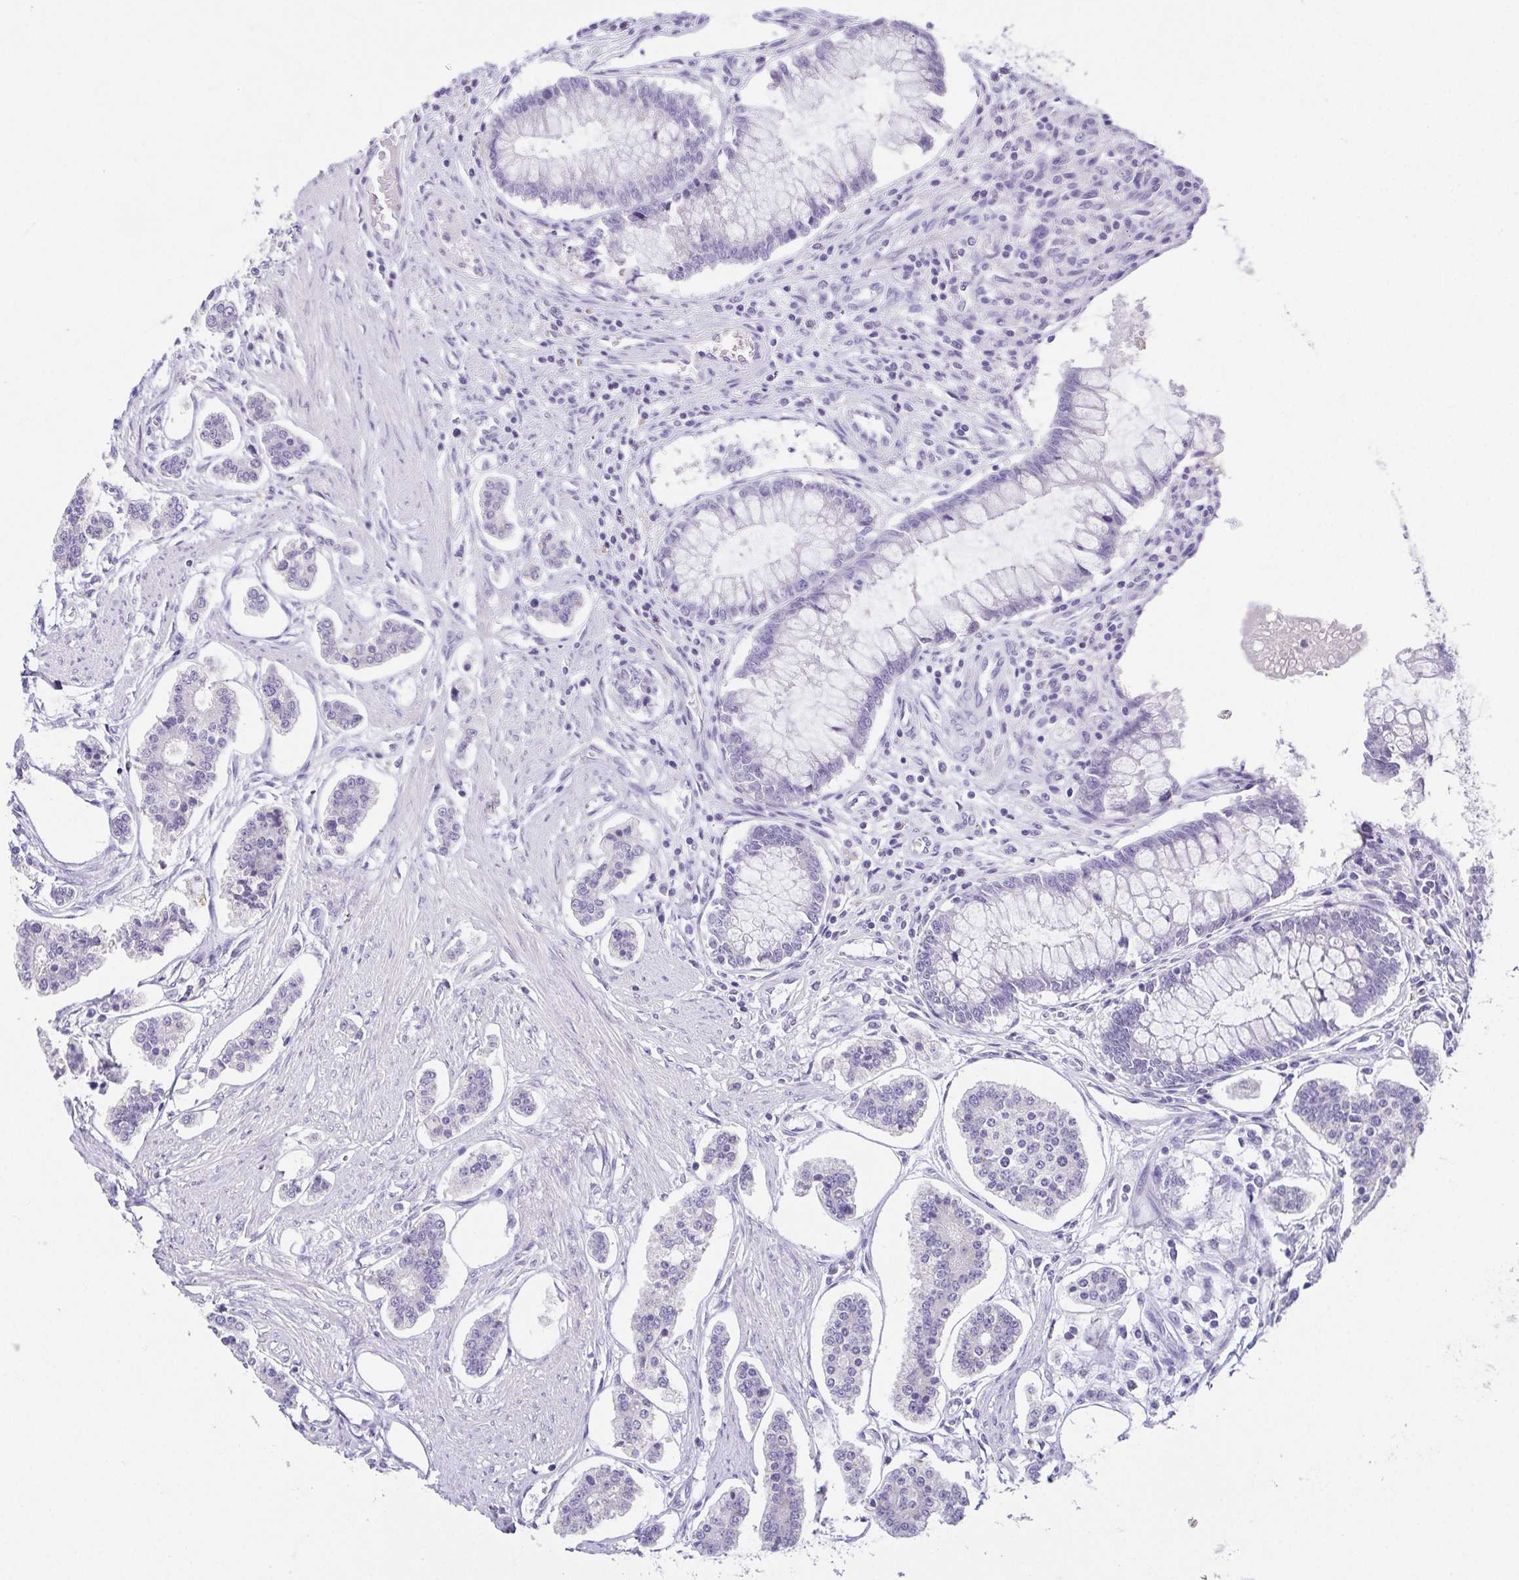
{"staining": {"intensity": "negative", "quantity": "none", "location": "none"}, "tissue": "carcinoid", "cell_type": "Tumor cells", "image_type": "cancer", "snomed": [{"axis": "morphology", "description": "Carcinoid, malignant, NOS"}, {"axis": "topography", "description": "Small intestine"}], "caption": "Tumor cells are negative for brown protein staining in carcinoid.", "gene": "HAPLN2", "patient": {"sex": "female", "age": 65}}